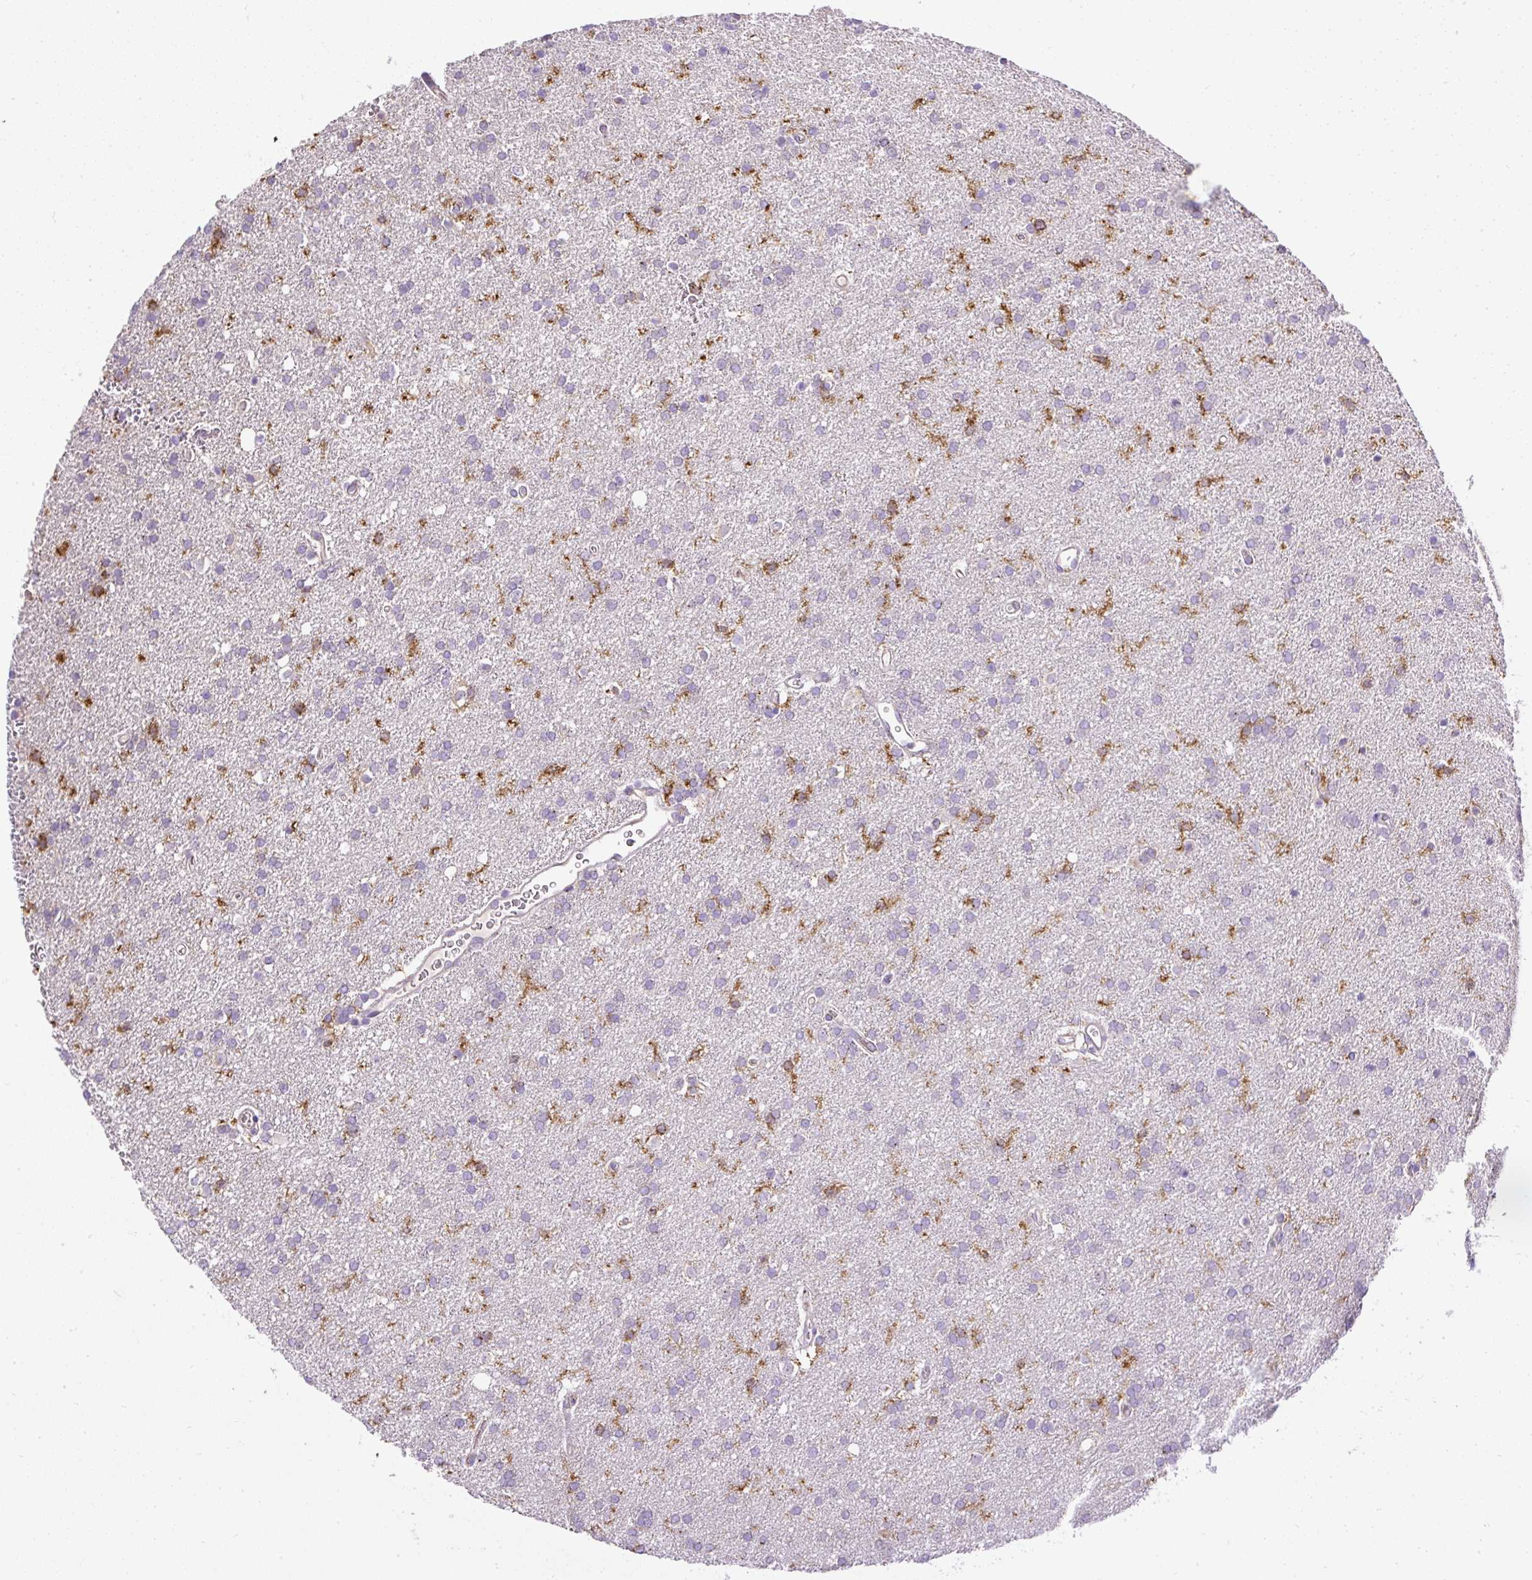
{"staining": {"intensity": "moderate", "quantity": "<25%", "location": "cytoplasmic/membranous"}, "tissue": "glioma", "cell_type": "Tumor cells", "image_type": "cancer", "snomed": [{"axis": "morphology", "description": "Glioma, malignant, Low grade"}, {"axis": "topography", "description": "Brain"}], "caption": "This is an image of IHC staining of glioma, which shows moderate expression in the cytoplasmic/membranous of tumor cells.", "gene": "CFAP47", "patient": {"sex": "female", "age": 34}}